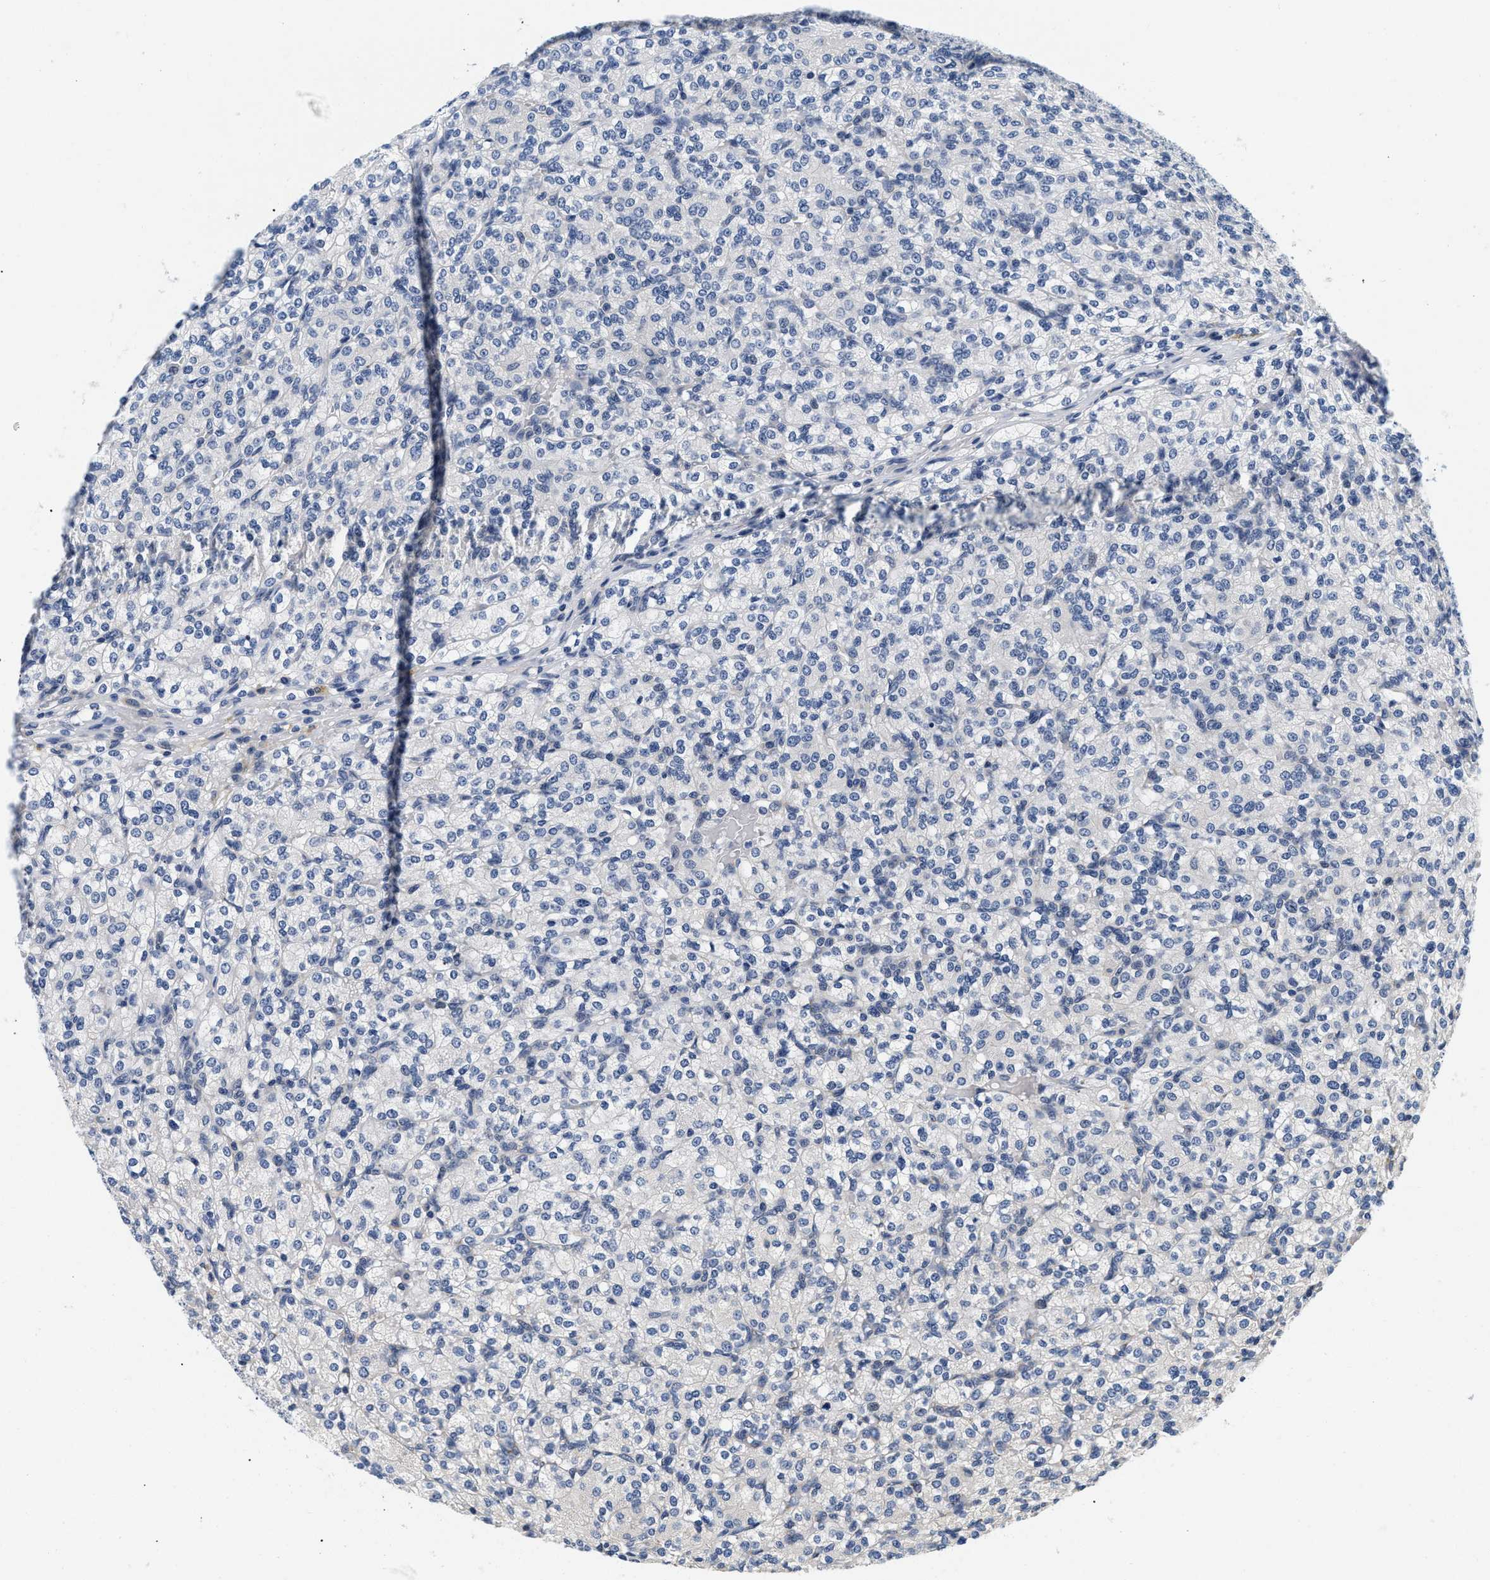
{"staining": {"intensity": "negative", "quantity": "none", "location": "none"}, "tissue": "renal cancer", "cell_type": "Tumor cells", "image_type": "cancer", "snomed": [{"axis": "morphology", "description": "Adenocarcinoma, NOS"}, {"axis": "topography", "description": "Kidney"}], "caption": "Protein analysis of renal cancer (adenocarcinoma) displays no significant positivity in tumor cells.", "gene": "PDP1", "patient": {"sex": "male", "age": 77}}